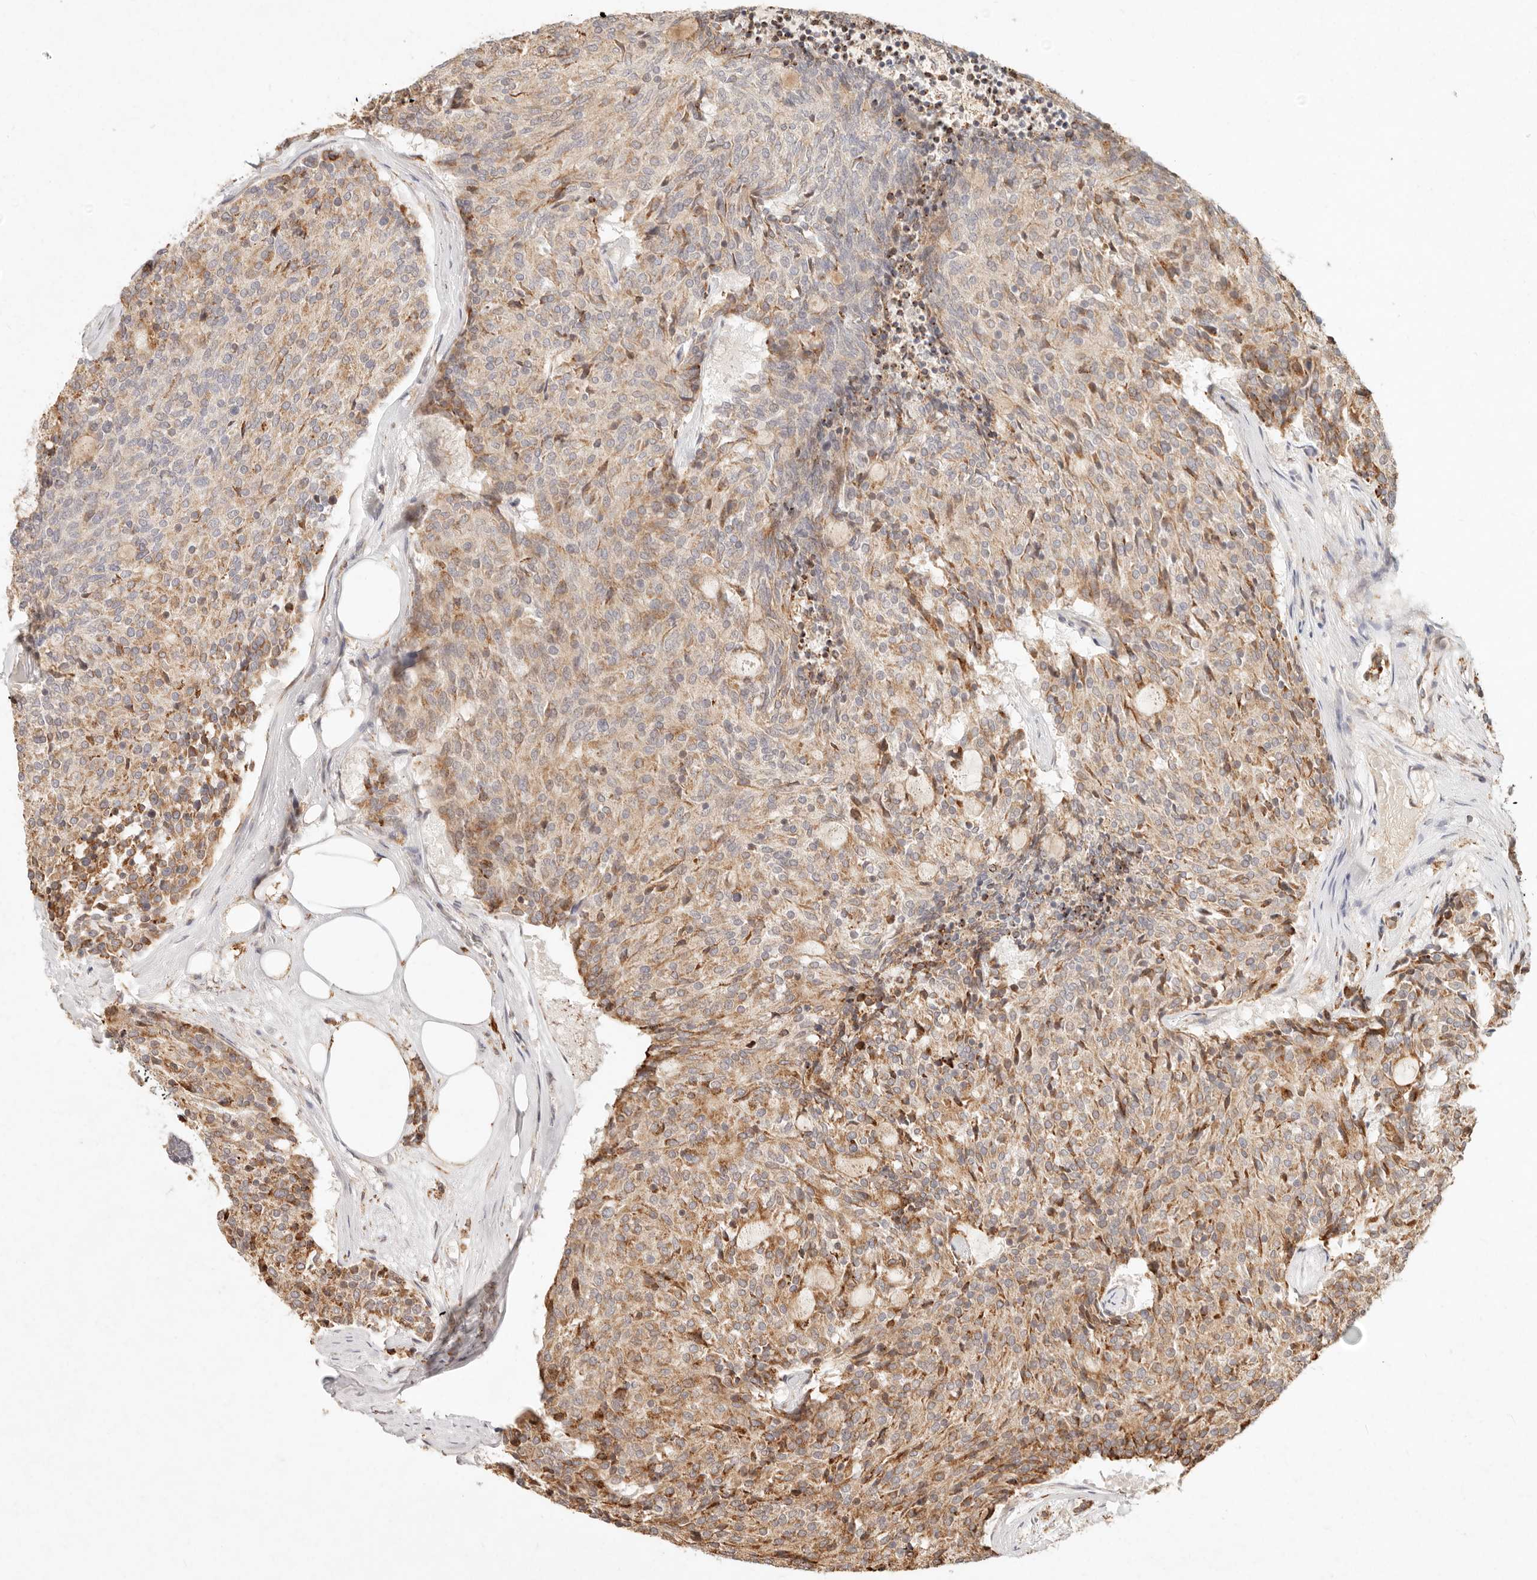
{"staining": {"intensity": "moderate", "quantity": ">75%", "location": "cytoplasmic/membranous"}, "tissue": "carcinoid", "cell_type": "Tumor cells", "image_type": "cancer", "snomed": [{"axis": "morphology", "description": "Carcinoid, malignant, NOS"}, {"axis": "topography", "description": "Pancreas"}], "caption": "High-power microscopy captured an immunohistochemistry (IHC) image of carcinoid, revealing moderate cytoplasmic/membranous positivity in approximately >75% of tumor cells.", "gene": "C1orf127", "patient": {"sex": "female", "age": 54}}